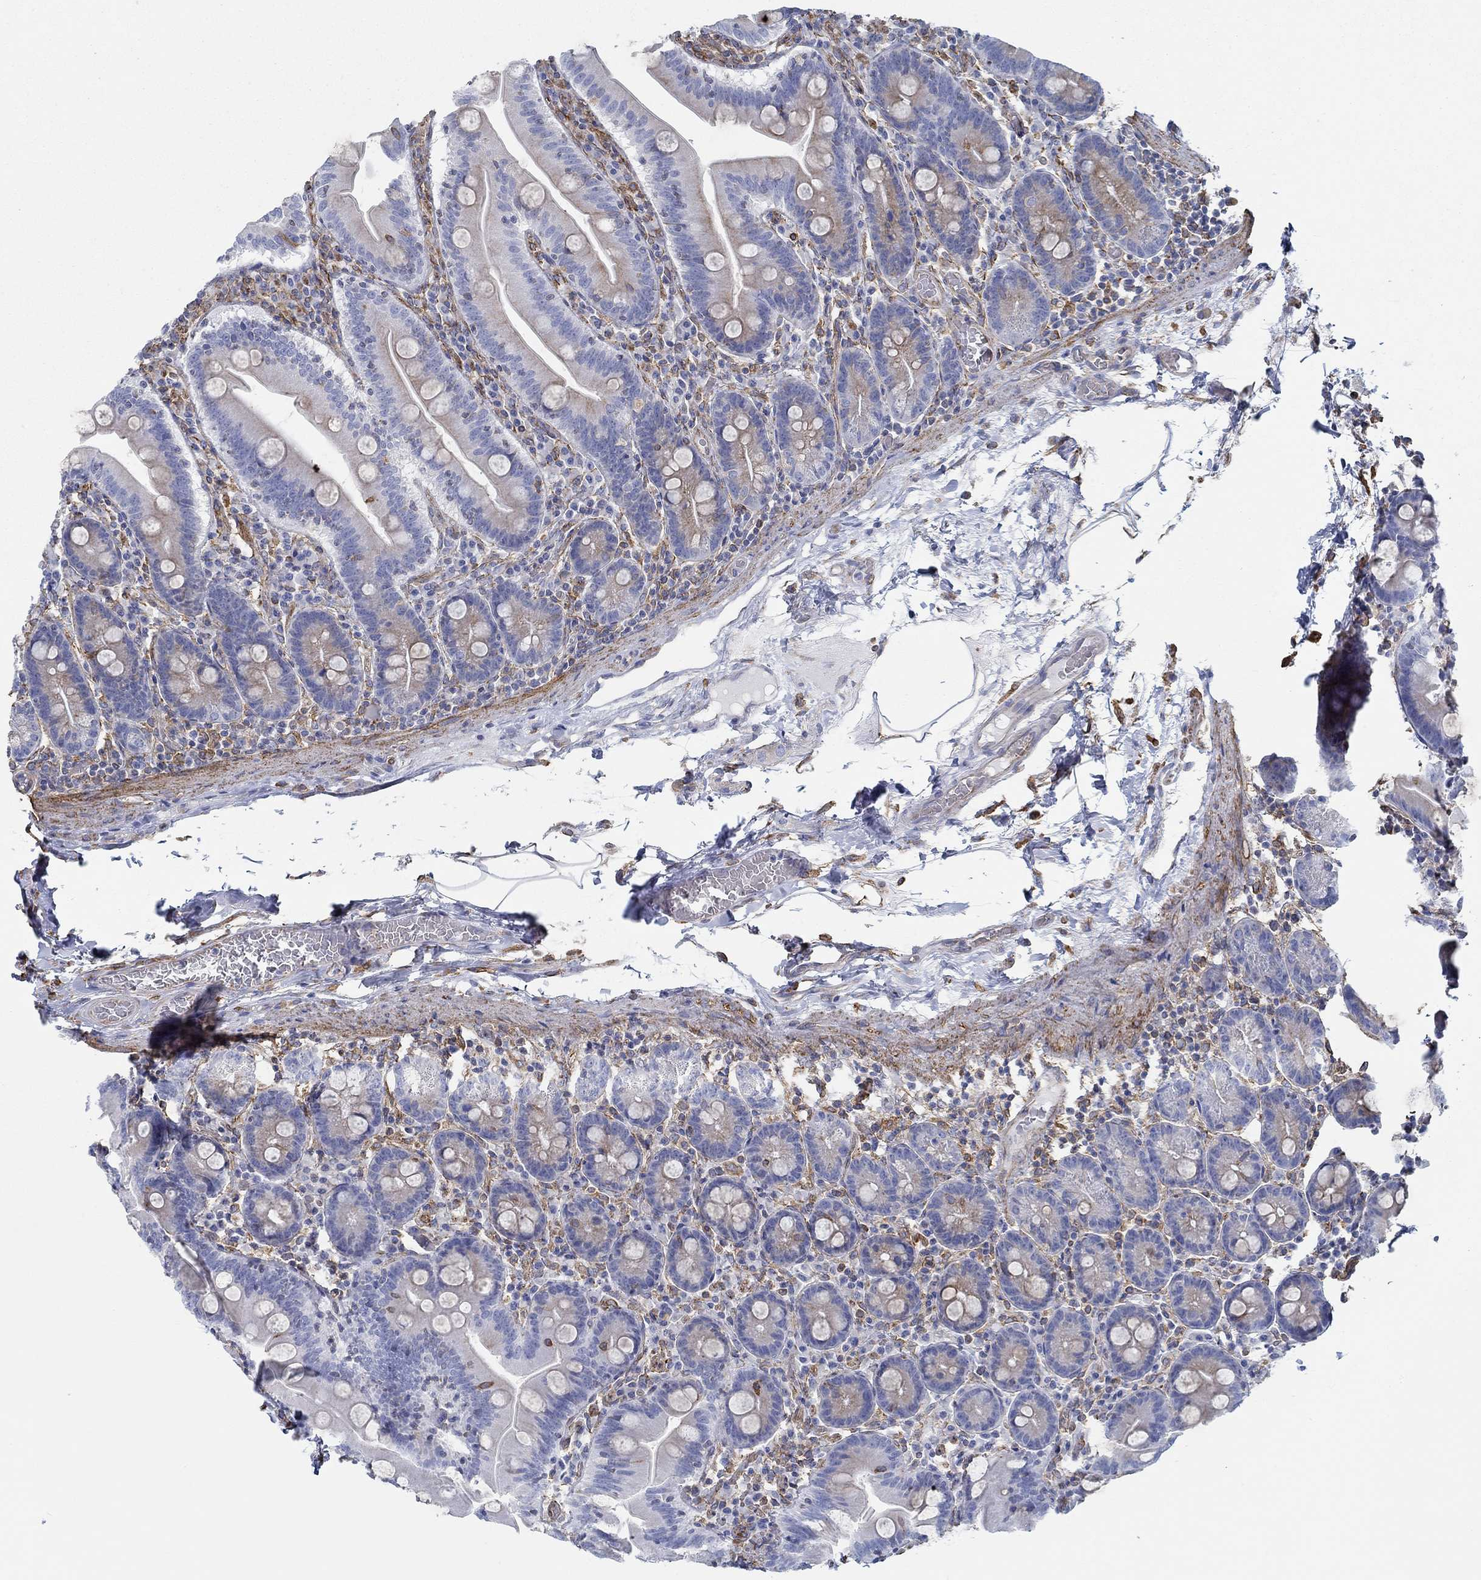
{"staining": {"intensity": "strong", "quantity": "<25%", "location": "cytoplasmic/membranous"}, "tissue": "small intestine", "cell_type": "Glandular cells", "image_type": "normal", "snomed": [{"axis": "morphology", "description": "Normal tissue, NOS"}, {"axis": "topography", "description": "Small intestine"}], "caption": "Normal small intestine exhibits strong cytoplasmic/membranous positivity in approximately <25% of glandular cells, visualized by immunohistochemistry.", "gene": "STC2", "patient": {"sex": "male", "age": 37}}